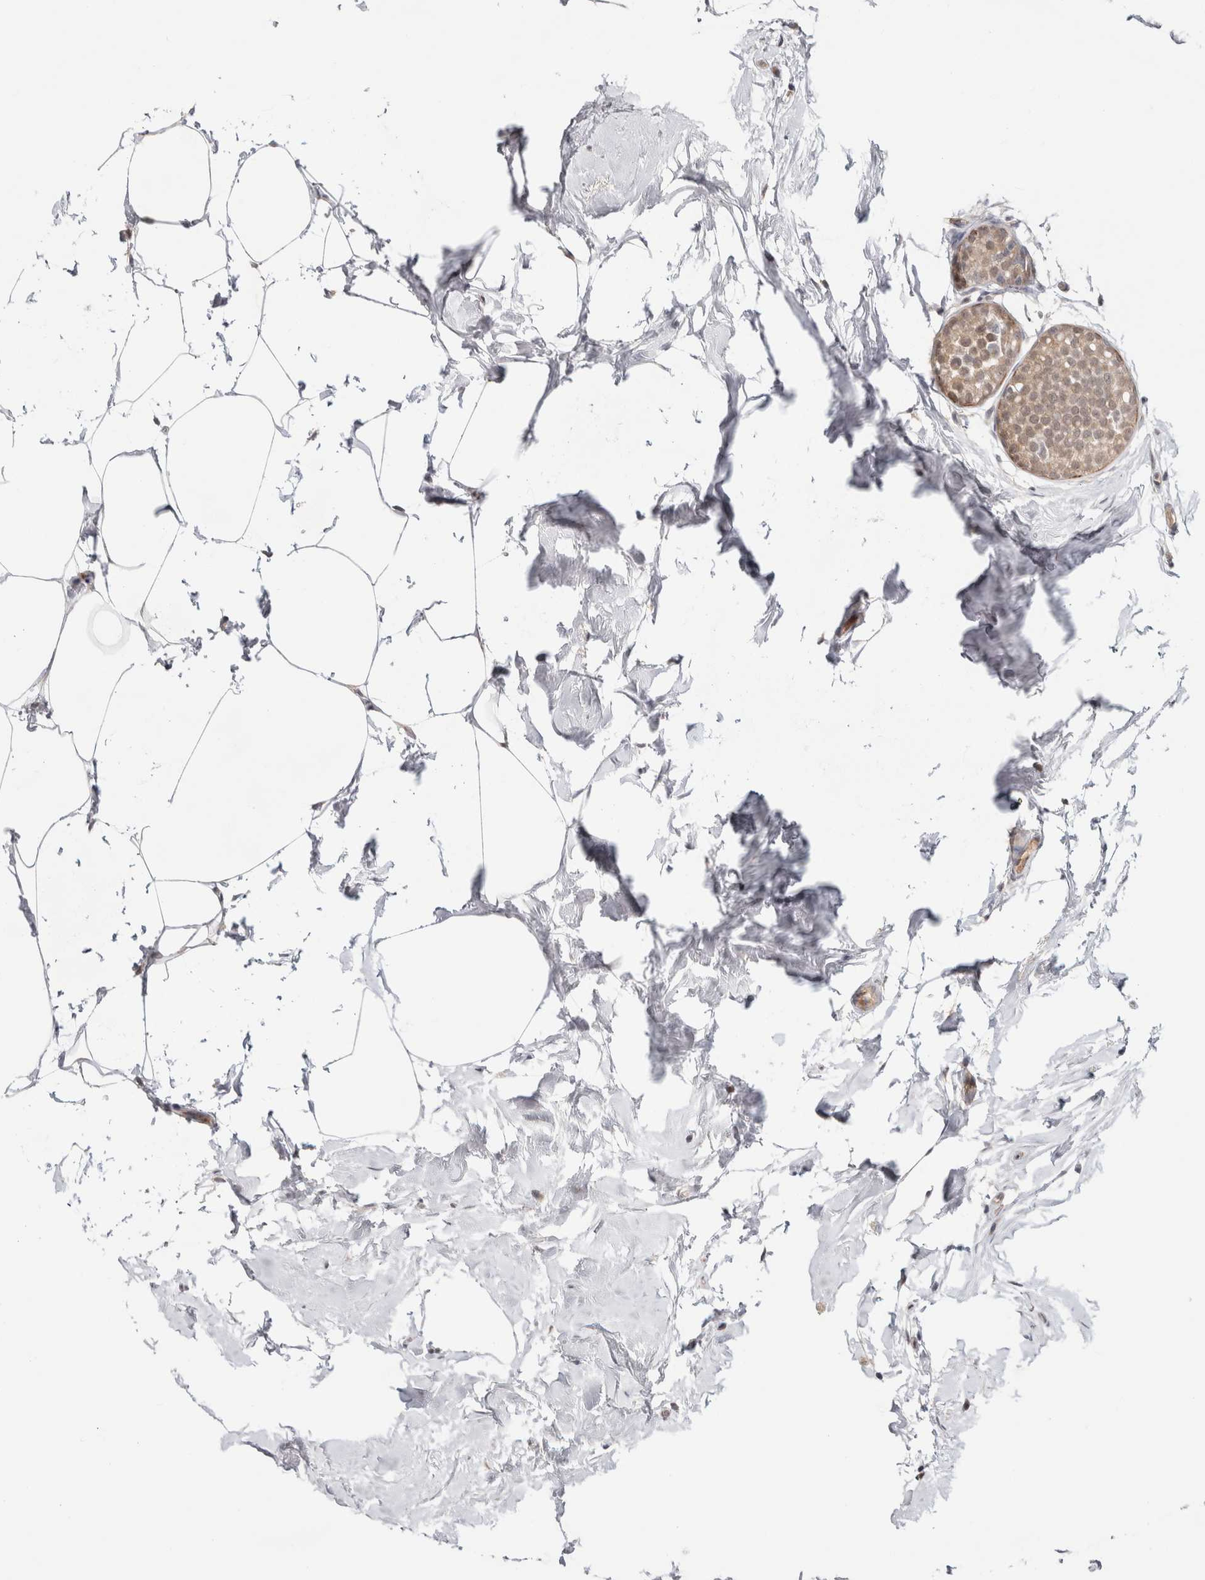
{"staining": {"intensity": "weak", "quantity": "25%-75%", "location": "cytoplasmic/membranous"}, "tissue": "breast cancer", "cell_type": "Tumor cells", "image_type": "cancer", "snomed": [{"axis": "morphology", "description": "Duct carcinoma"}, {"axis": "topography", "description": "Breast"}], "caption": "Intraductal carcinoma (breast) tissue displays weak cytoplasmic/membranous staining in about 25%-75% of tumor cells, visualized by immunohistochemistry.", "gene": "ZNF318", "patient": {"sex": "female", "age": 55}}